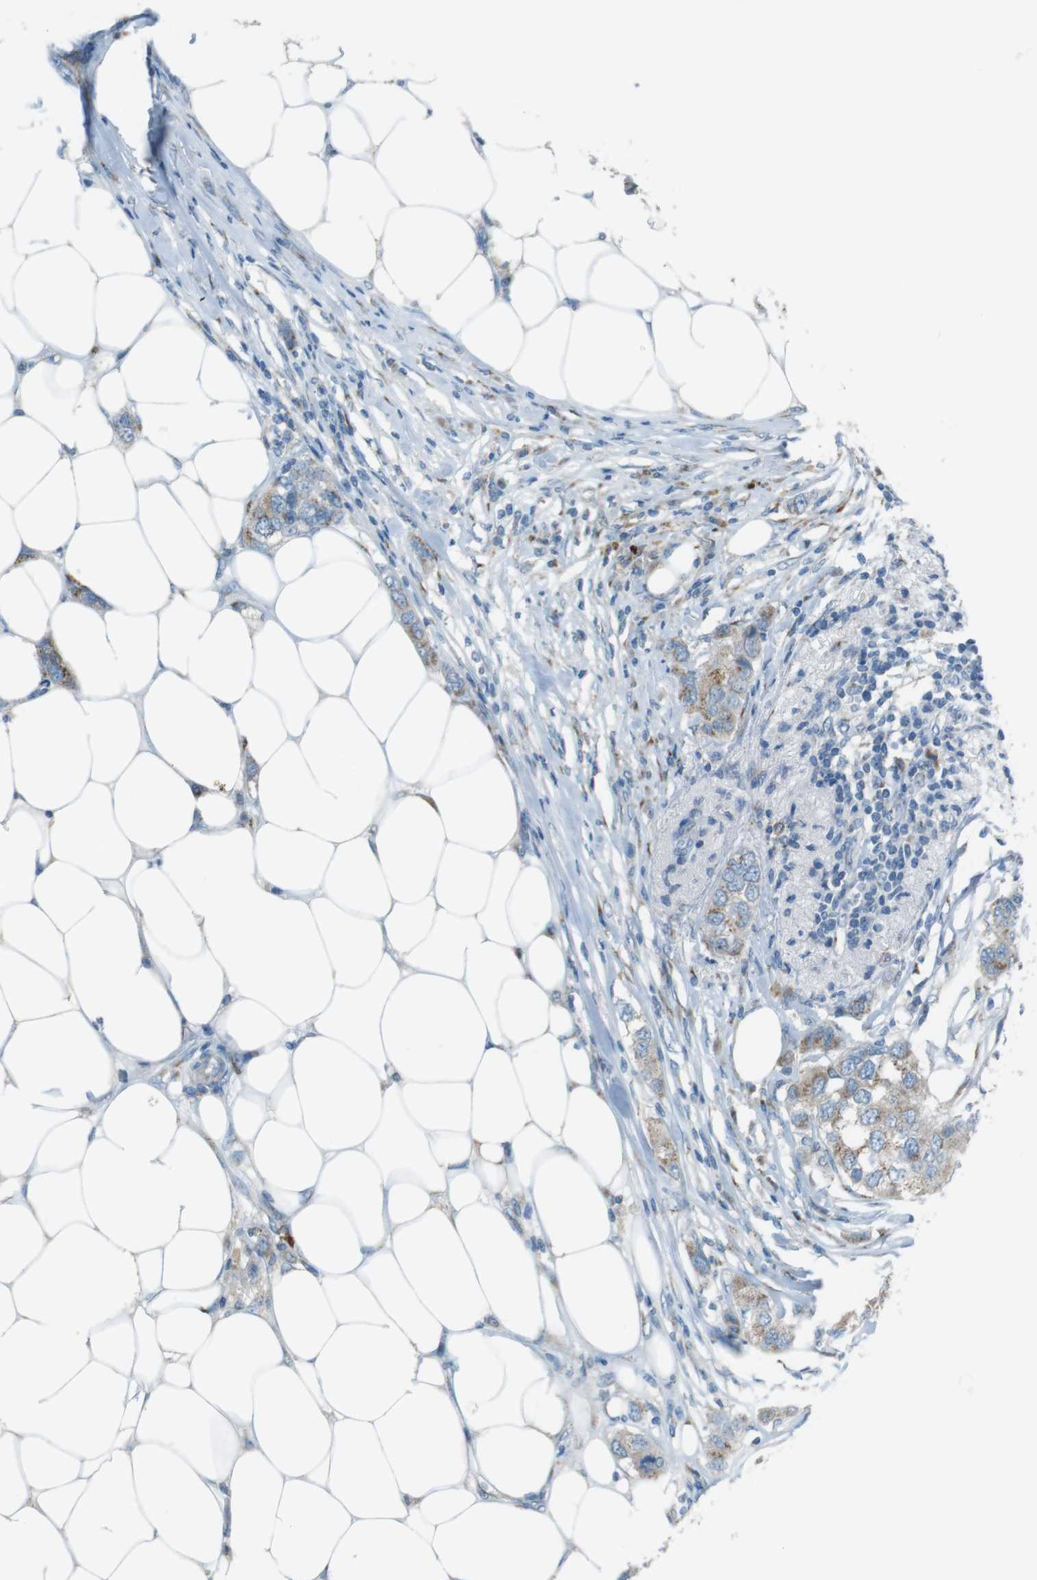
{"staining": {"intensity": "moderate", "quantity": "25%-75%", "location": "cytoplasmic/membranous"}, "tissue": "breast cancer", "cell_type": "Tumor cells", "image_type": "cancer", "snomed": [{"axis": "morphology", "description": "Duct carcinoma"}, {"axis": "topography", "description": "Breast"}], "caption": "Brown immunohistochemical staining in breast cancer shows moderate cytoplasmic/membranous expression in approximately 25%-75% of tumor cells. Using DAB (3,3'-diaminobenzidine) (brown) and hematoxylin (blue) stains, captured at high magnification using brightfield microscopy.", "gene": "TXNDC15", "patient": {"sex": "female", "age": 50}}